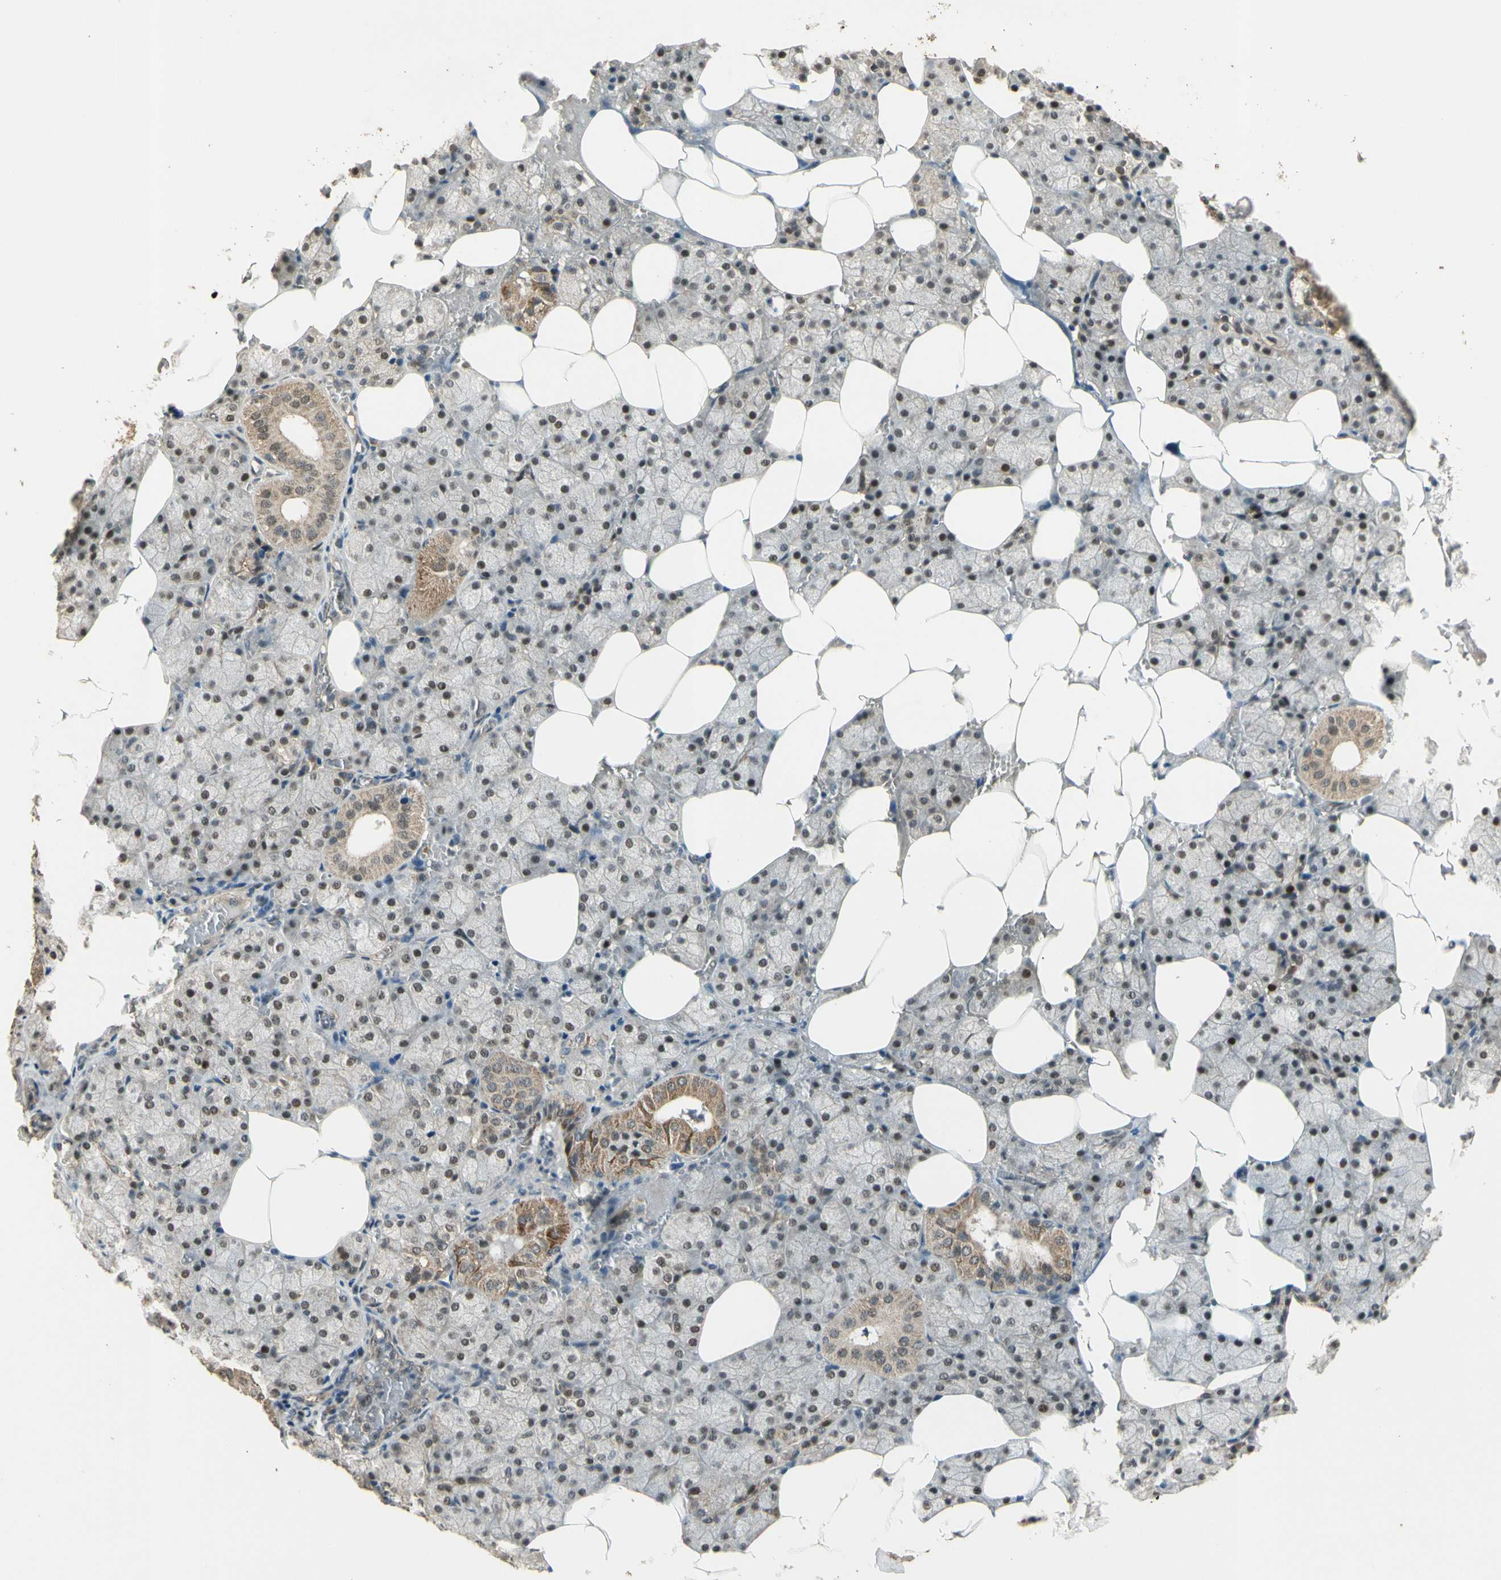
{"staining": {"intensity": "moderate", "quantity": ">75%", "location": "nuclear"}, "tissue": "salivary gland", "cell_type": "Glandular cells", "image_type": "normal", "snomed": [{"axis": "morphology", "description": "Normal tissue, NOS"}, {"axis": "topography", "description": "Salivary gland"}], "caption": "IHC histopathology image of unremarkable salivary gland: human salivary gland stained using immunohistochemistry demonstrates medium levels of moderate protein expression localized specifically in the nuclear of glandular cells, appearing as a nuclear brown color.", "gene": "GMEB2", "patient": {"sex": "male", "age": 62}}